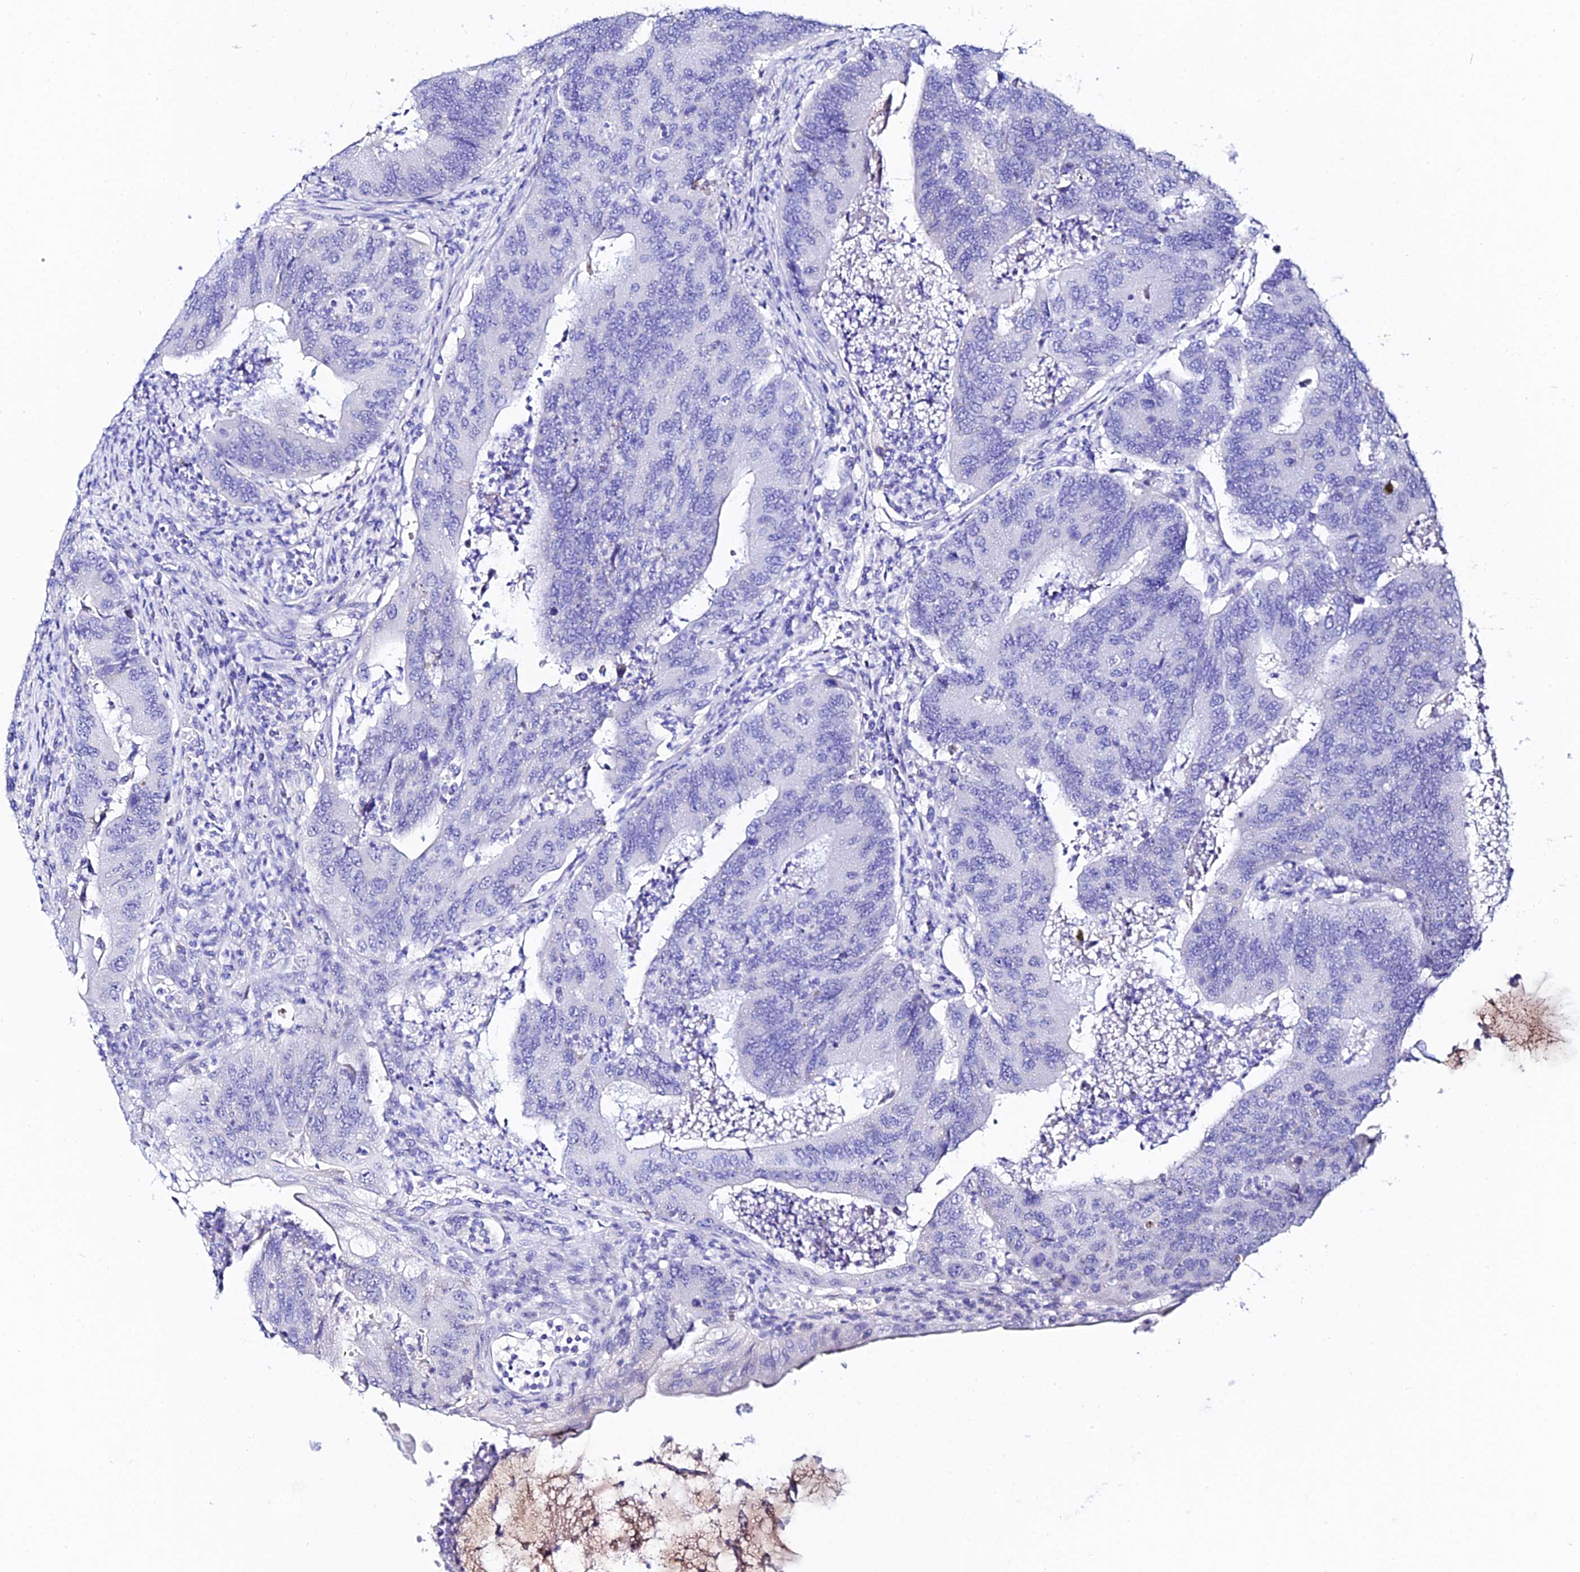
{"staining": {"intensity": "negative", "quantity": "none", "location": "none"}, "tissue": "colorectal cancer", "cell_type": "Tumor cells", "image_type": "cancer", "snomed": [{"axis": "morphology", "description": "Adenocarcinoma, NOS"}, {"axis": "topography", "description": "Colon"}], "caption": "Immunohistochemical staining of colorectal adenocarcinoma displays no significant staining in tumor cells.", "gene": "CEP41", "patient": {"sex": "female", "age": 67}}